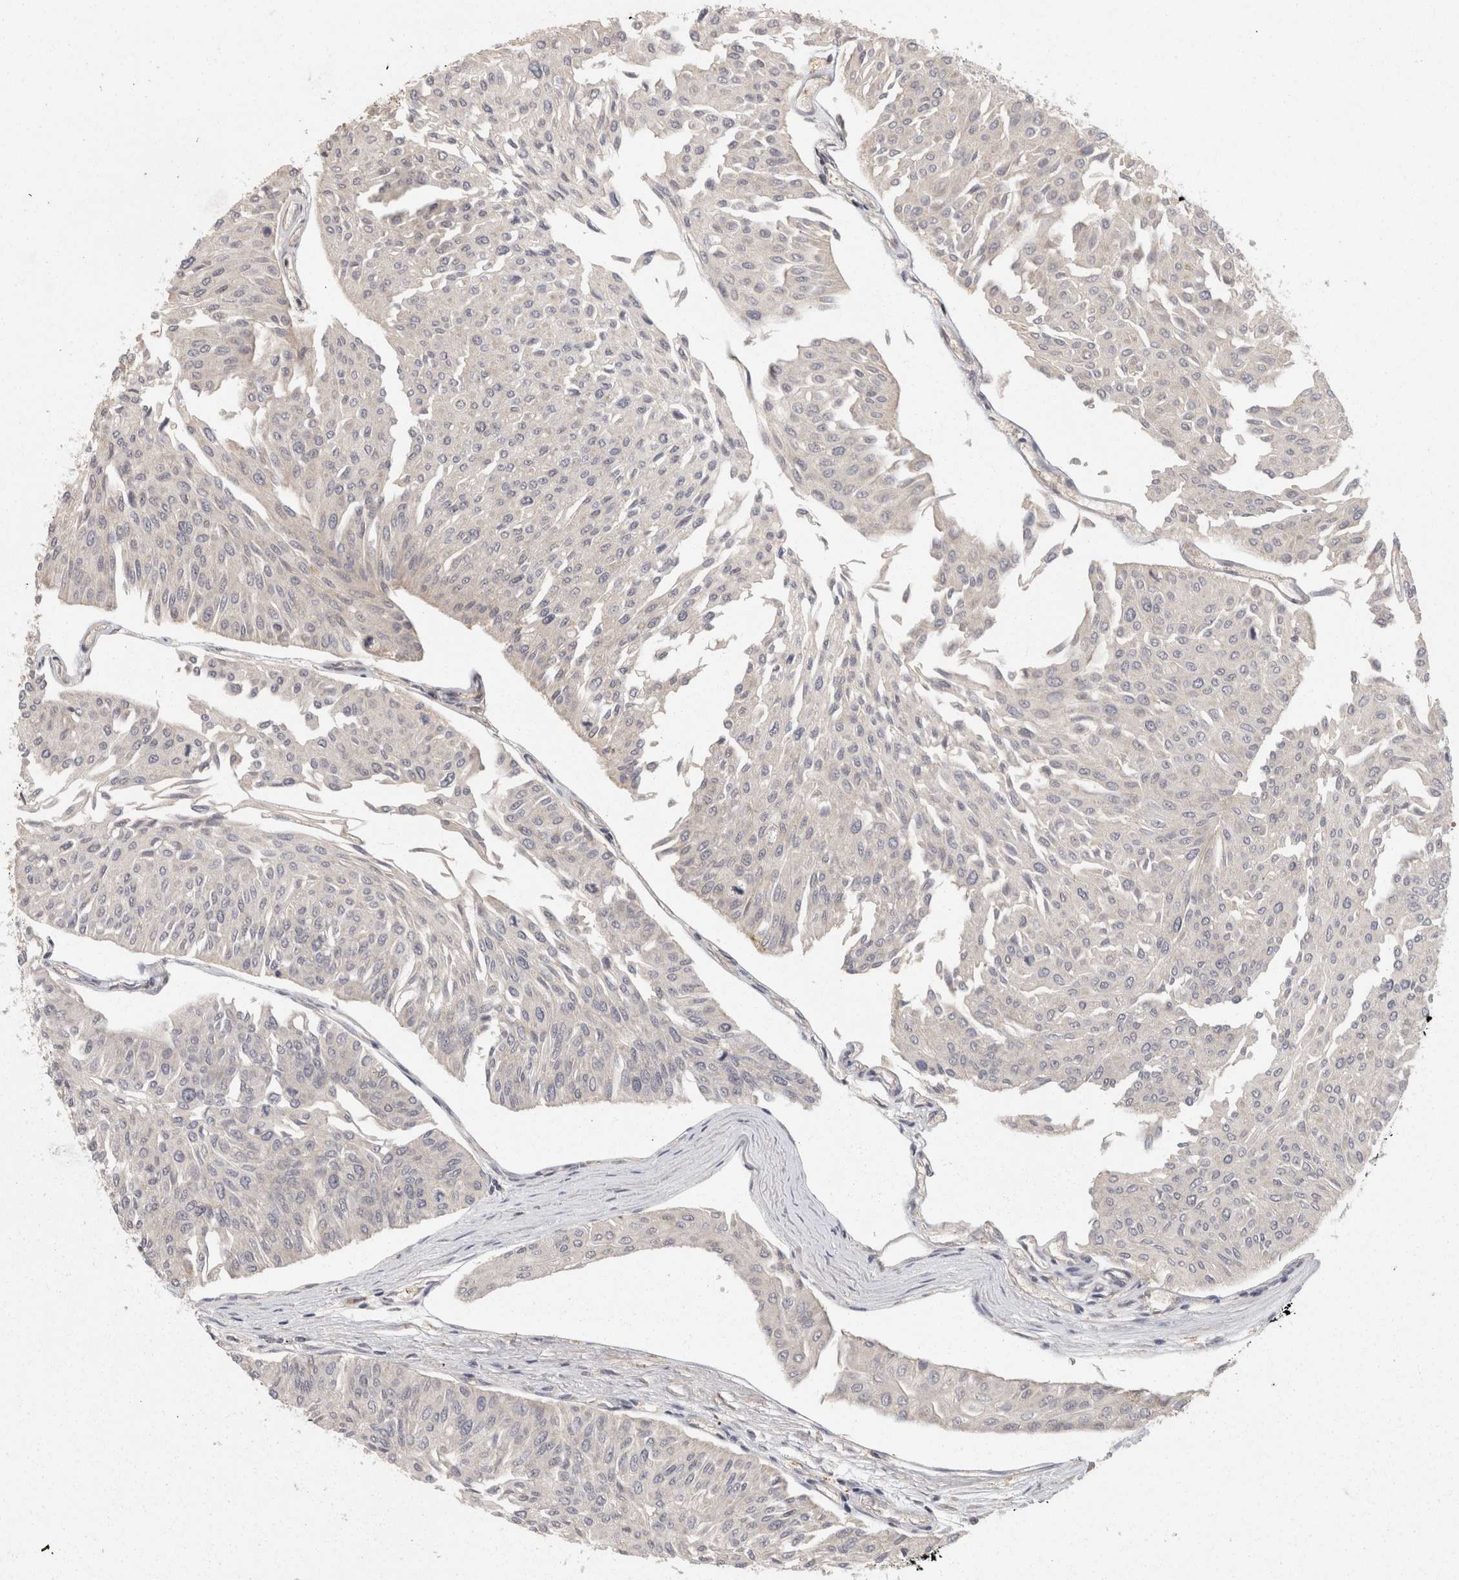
{"staining": {"intensity": "negative", "quantity": "none", "location": "none"}, "tissue": "urothelial cancer", "cell_type": "Tumor cells", "image_type": "cancer", "snomed": [{"axis": "morphology", "description": "Urothelial carcinoma, Low grade"}, {"axis": "topography", "description": "Urinary bladder"}], "caption": "This photomicrograph is of low-grade urothelial carcinoma stained with immunohistochemistry to label a protein in brown with the nuclei are counter-stained blue. There is no positivity in tumor cells. Nuclei are stained in blue.", "gene": "ACAT2", "patient": {"sex": "male", "age": 67}}